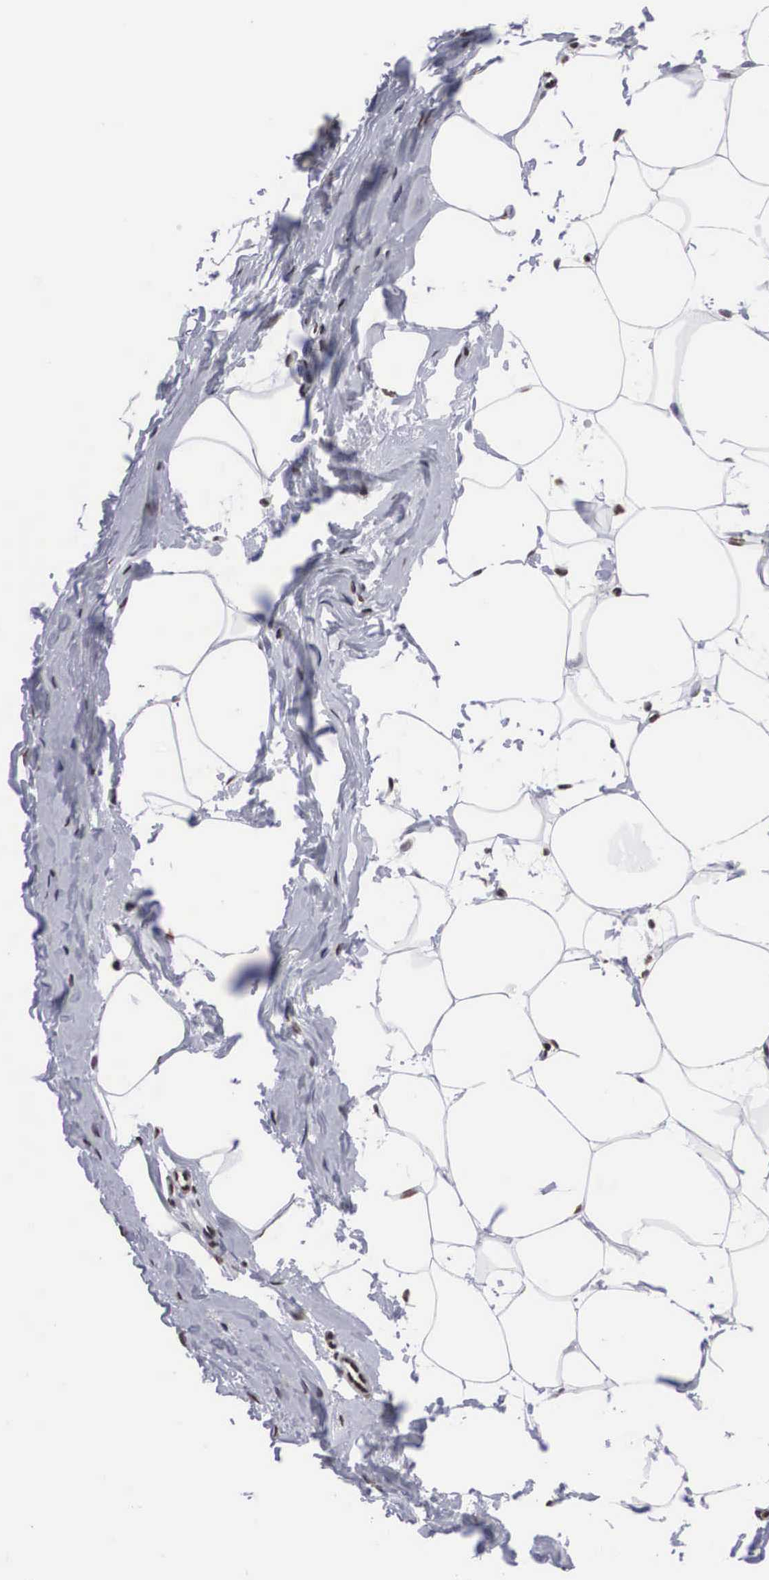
{"staining": {"intensity": "moderate", "quantity": ">75%", "location": "nuclear"}, "tissue": "adipose tissue", "cell_type": "Adipocytes", "image_type": "normal", "snomed": [{"axis": "morphology", "description": "Normal tissue, NOS"}, {"axis": "topography", "description": "Breast"}], "caption": "Immunohistochemical staining of normal adipose tissue reveals moderate nuclear protein positivity in approximately >75% of adipocytes.", "gene": "ACIN1", "patient": {"sex": "female", "age": 45}}